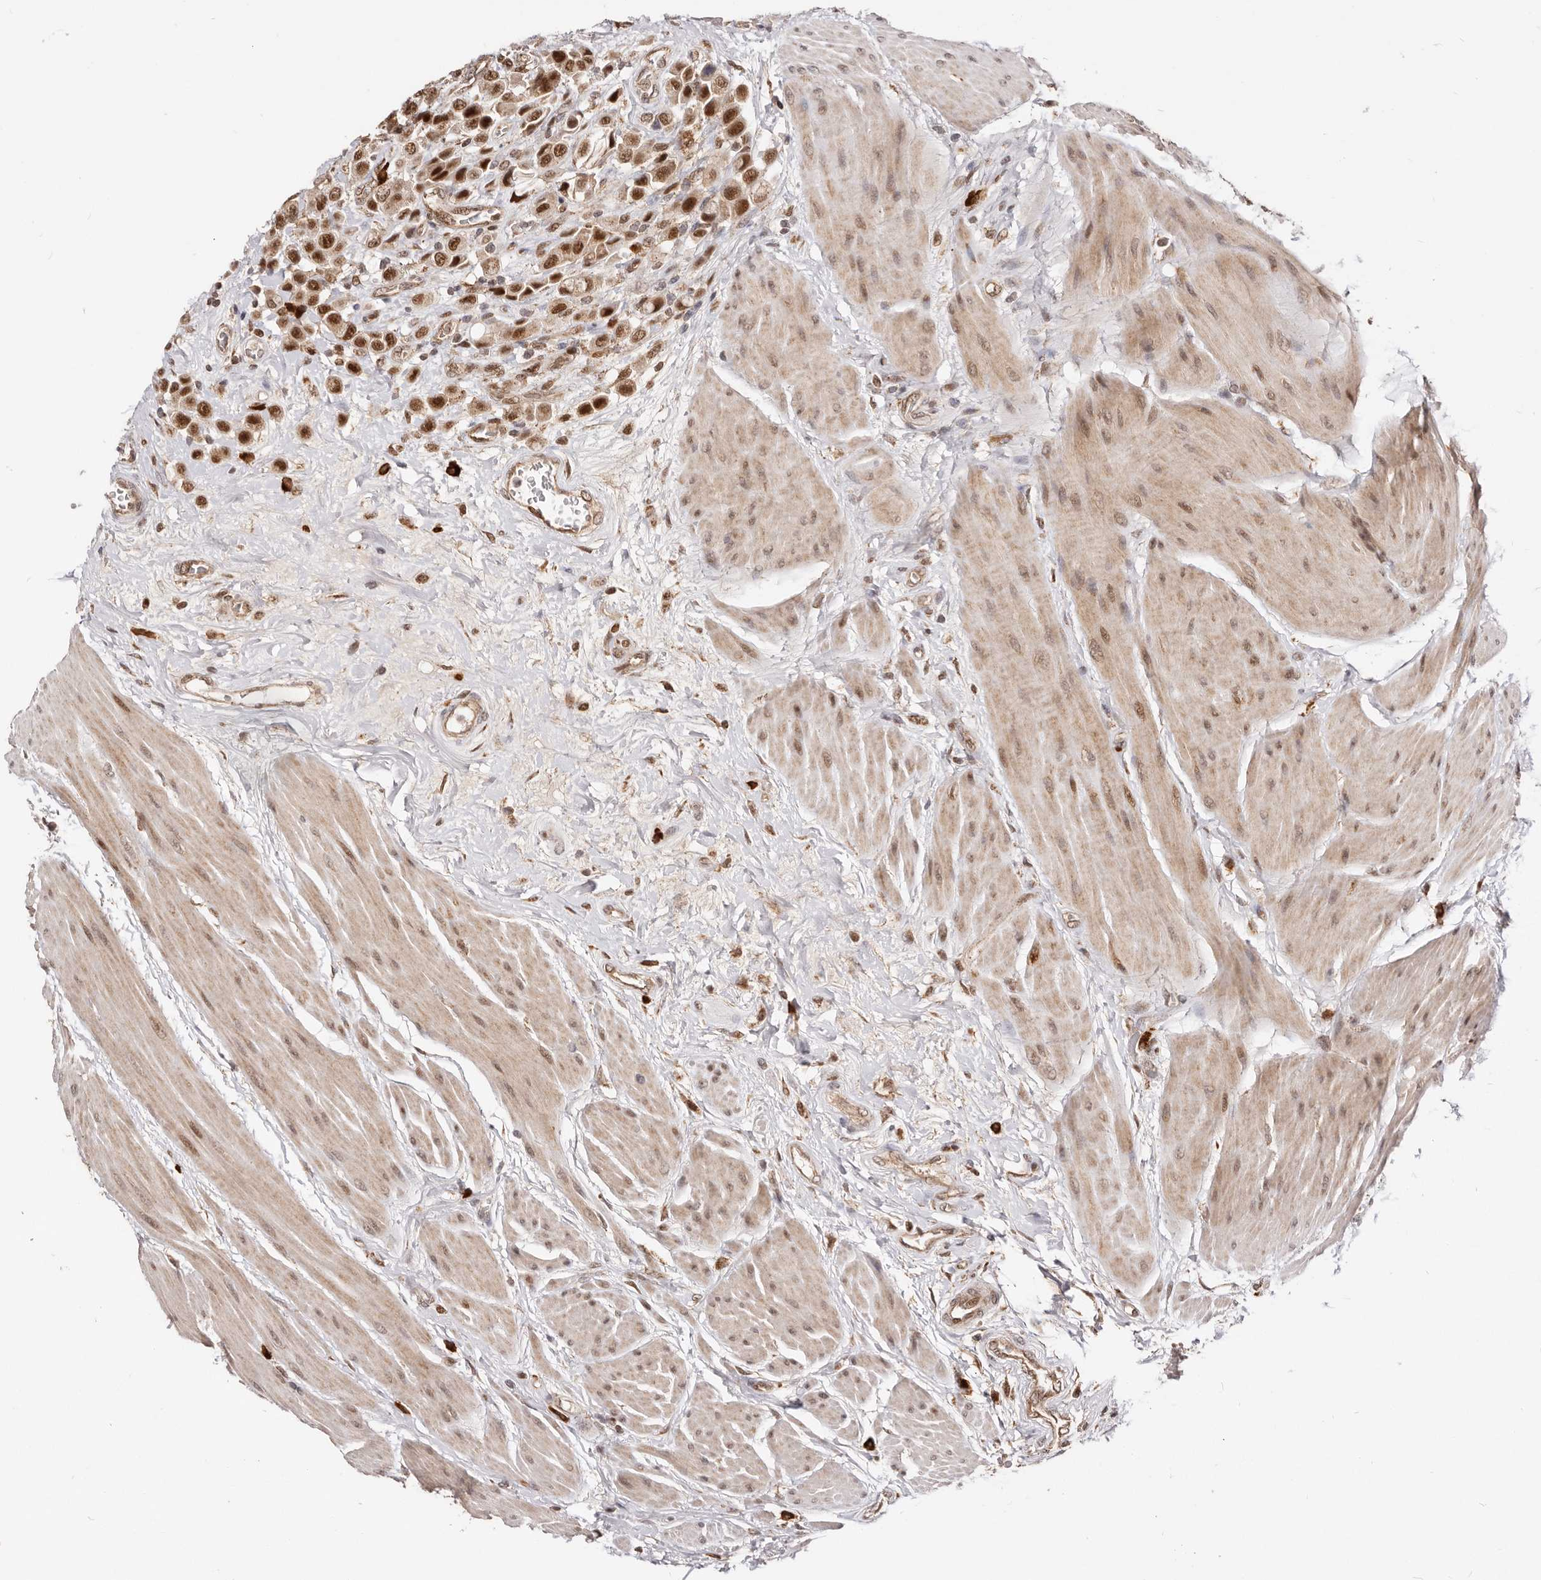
{"staining": {"intensity": "strong", "quantity": ">75%", "location": "cytoplasmic/membranous,nuclear"}, "tissue": "urothelial cancer", "cell_type": "Tumor cells", "image_type": "cancer", "snomed": [{"axis": "morphology", "description": "Urothelial carcinoma, High grade"}, {"axis": "topography", "description": "Urinary bladder"}], "caption": "Protein staining of urothelial carcinoma (high-grade) tissue reveals strong cytoplasmic/membranous and nuclear positivity in about >75% of tumor cells.", "gene": "SEC14L1", "patient": {"sex": "male", "age": 50}}